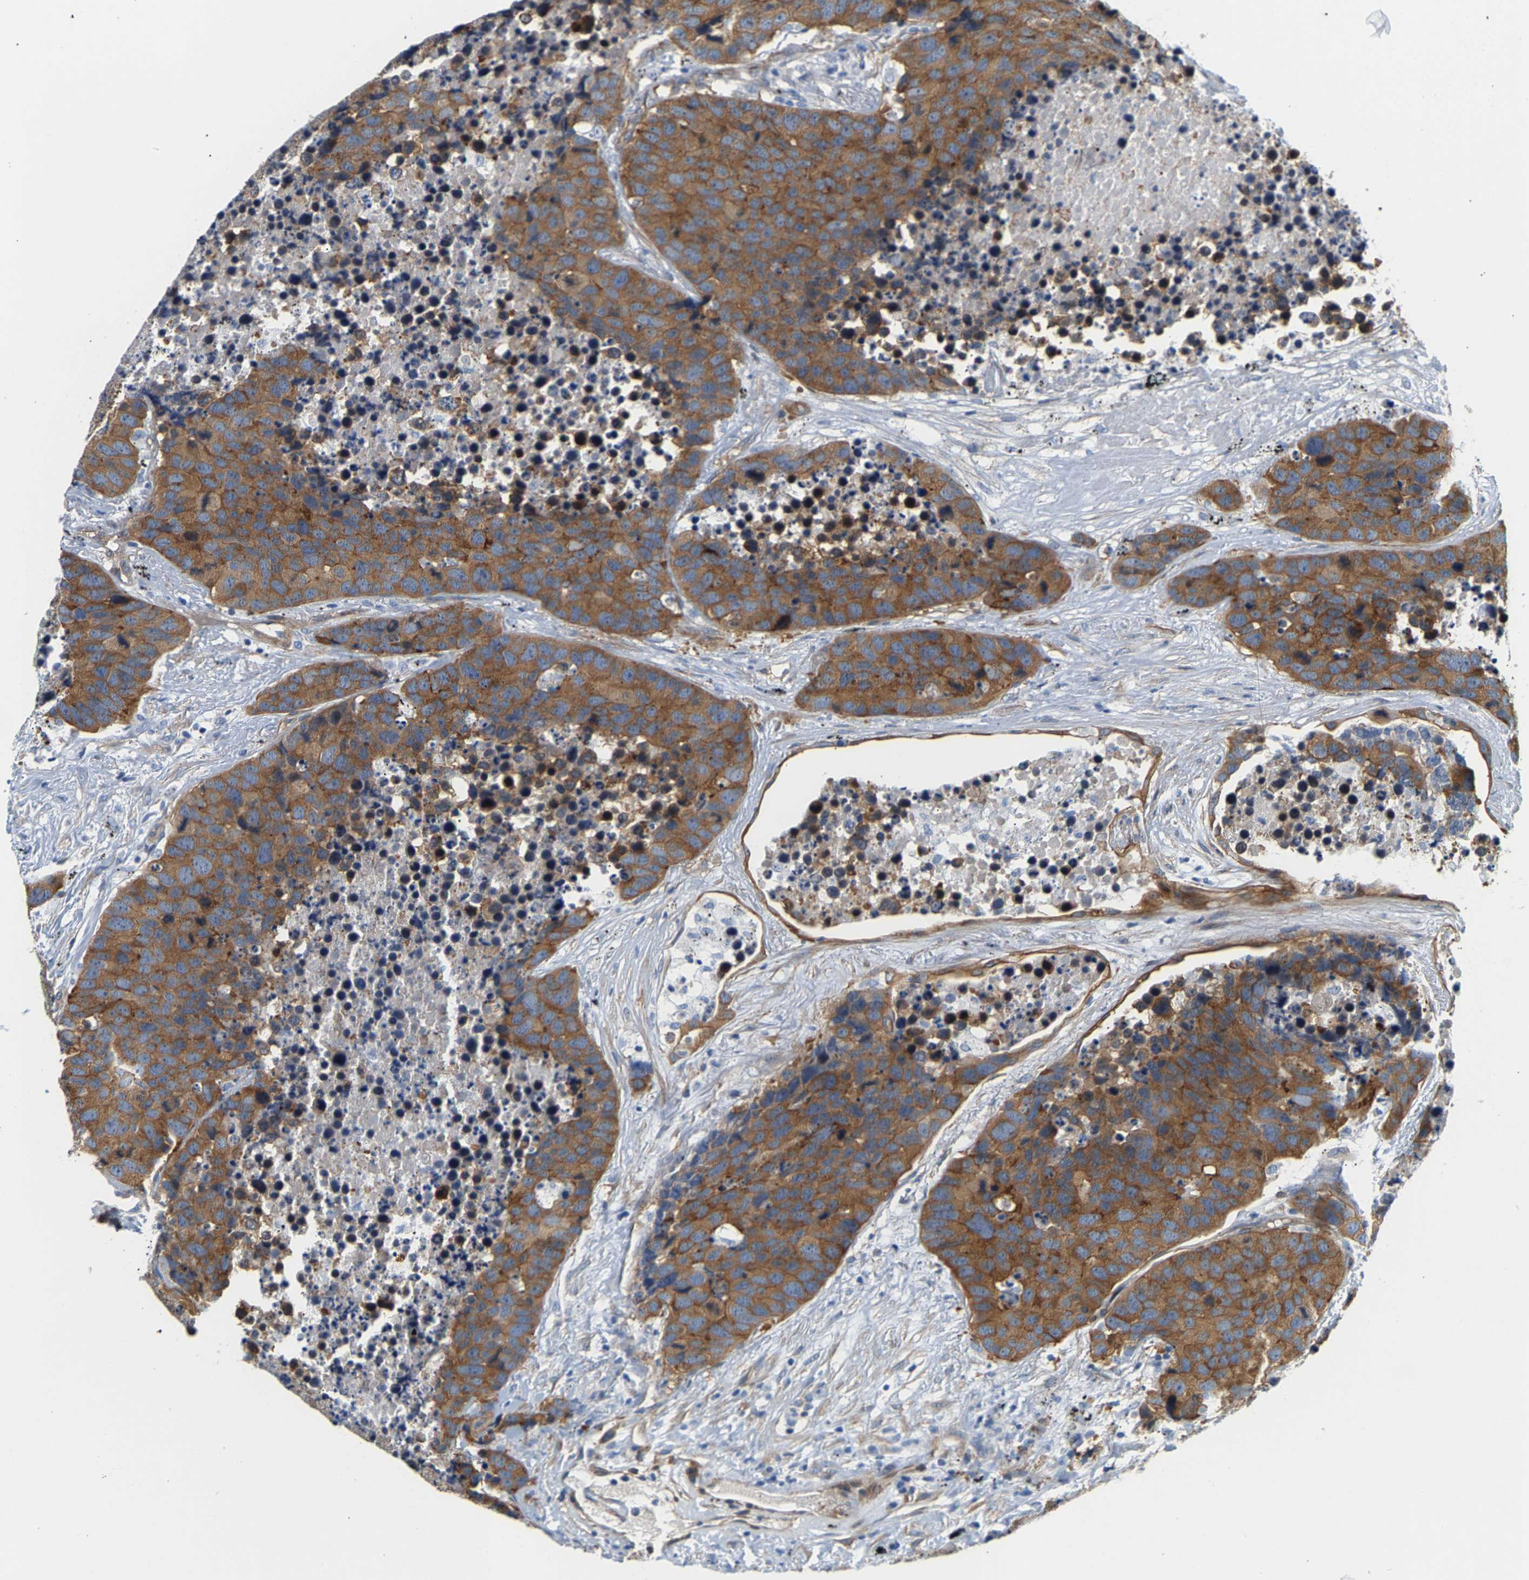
{"staining": {"intensity": "moderate", "quantity": ">75%", "location": "cytoplasmic/membranous"}, "tissue": "carcinoid", "cell_type": "Tumor cells", "image_type": "cancer", "snomed": [{"axis": "morphology", "description": "Carcinoid, malignant, NOS"}, {"axis": "topography", "description": "Lung"}], "caption": "Moderate cytoplasmic/membranous protein positivity is seen in approximately >75% of tumor cells in carcinoid (malignant).", "gene": "PAWR", "patient": {"sex": "male", "age": 60}}